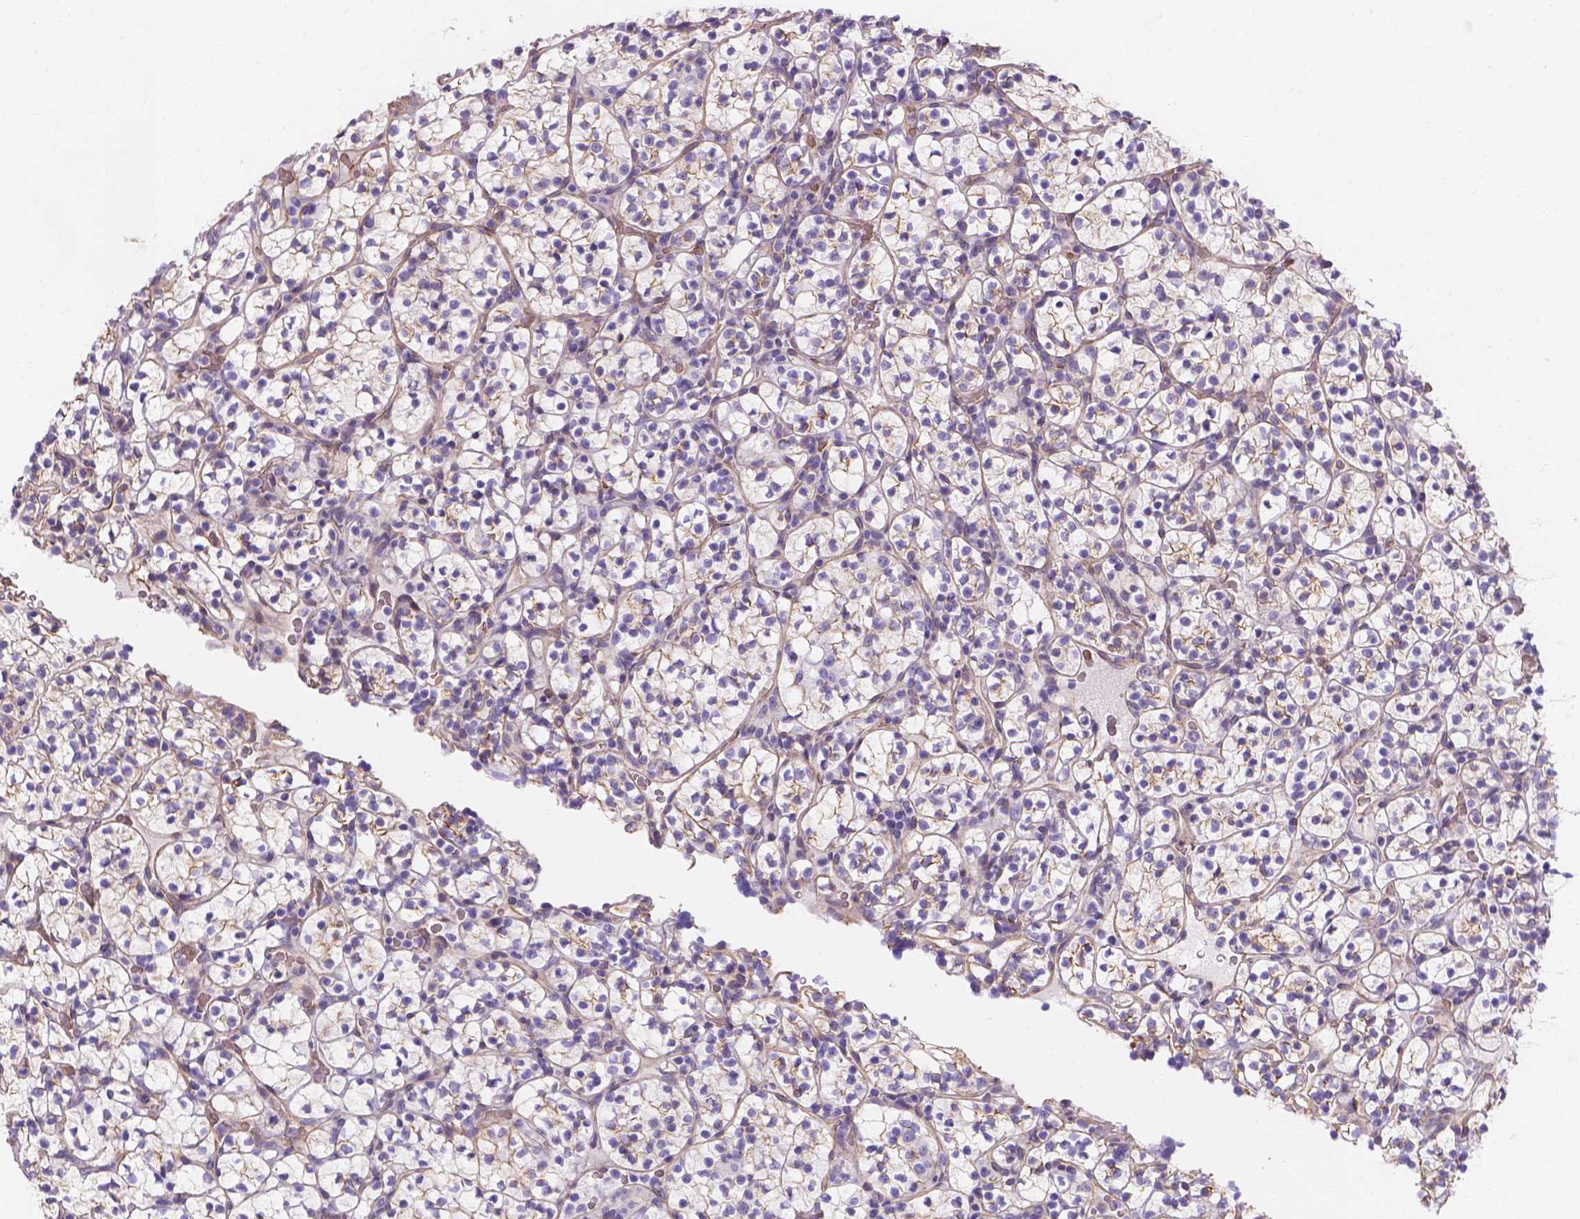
{"staining": {"intensity": "weak", "quantity": ">75%", "location": "cytoplasmic/membranous"}, "tissue": "renal cancer", "cell_type": "Tumor cells", "image_type": "cancer", "snomed": [{"axis": "morphology", "description": "Adenocarcinoma, NOS"}, {"axis": "topography", "description": "Kidney"}], "caption": "Human renal cancer (adenocarcinoma) stained with a protein marker displays weak staining in tumor cells.", "gene": "SLC40A1", "patient": {"sex": "female", "age": 89}}